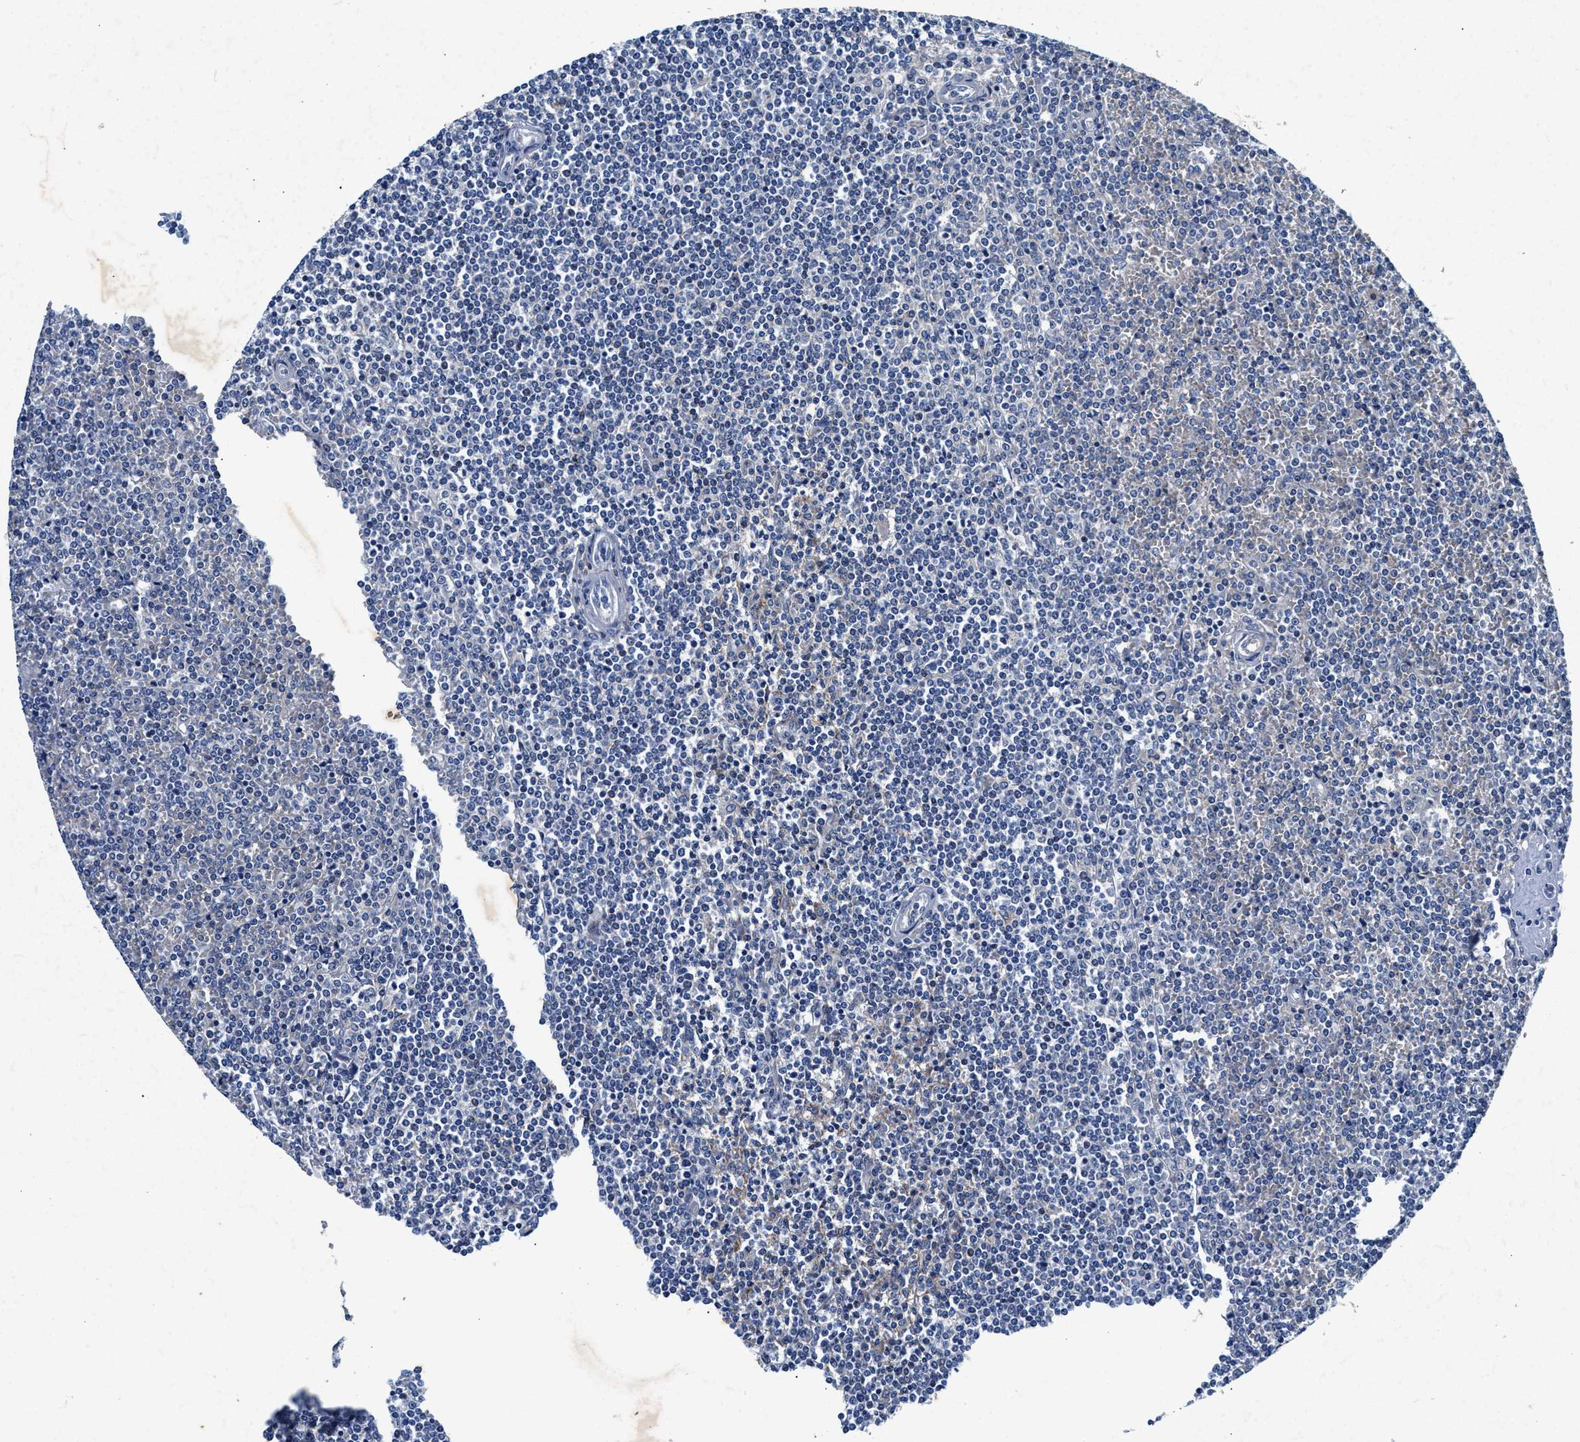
{"staining": {"intensity": "negative", "quantity": "none", "location": "none"}, "tissue": "lymphoma", "cell_type": "Tumor cells", "image_type": "cancer", "snomed": [{"axis": "morphology", "description": "Malignant lymphoma, non-Hodgkin's type, Low grade"}, {"axis": "topography", "description": "Spleen"}], "caption": "Tumor cells show no significant positivity in low-grade malignant lymphoma, non-Hodgkin's type.", "gene": "SLC8A1", "patient": {"sex": "female", "age": 19}}